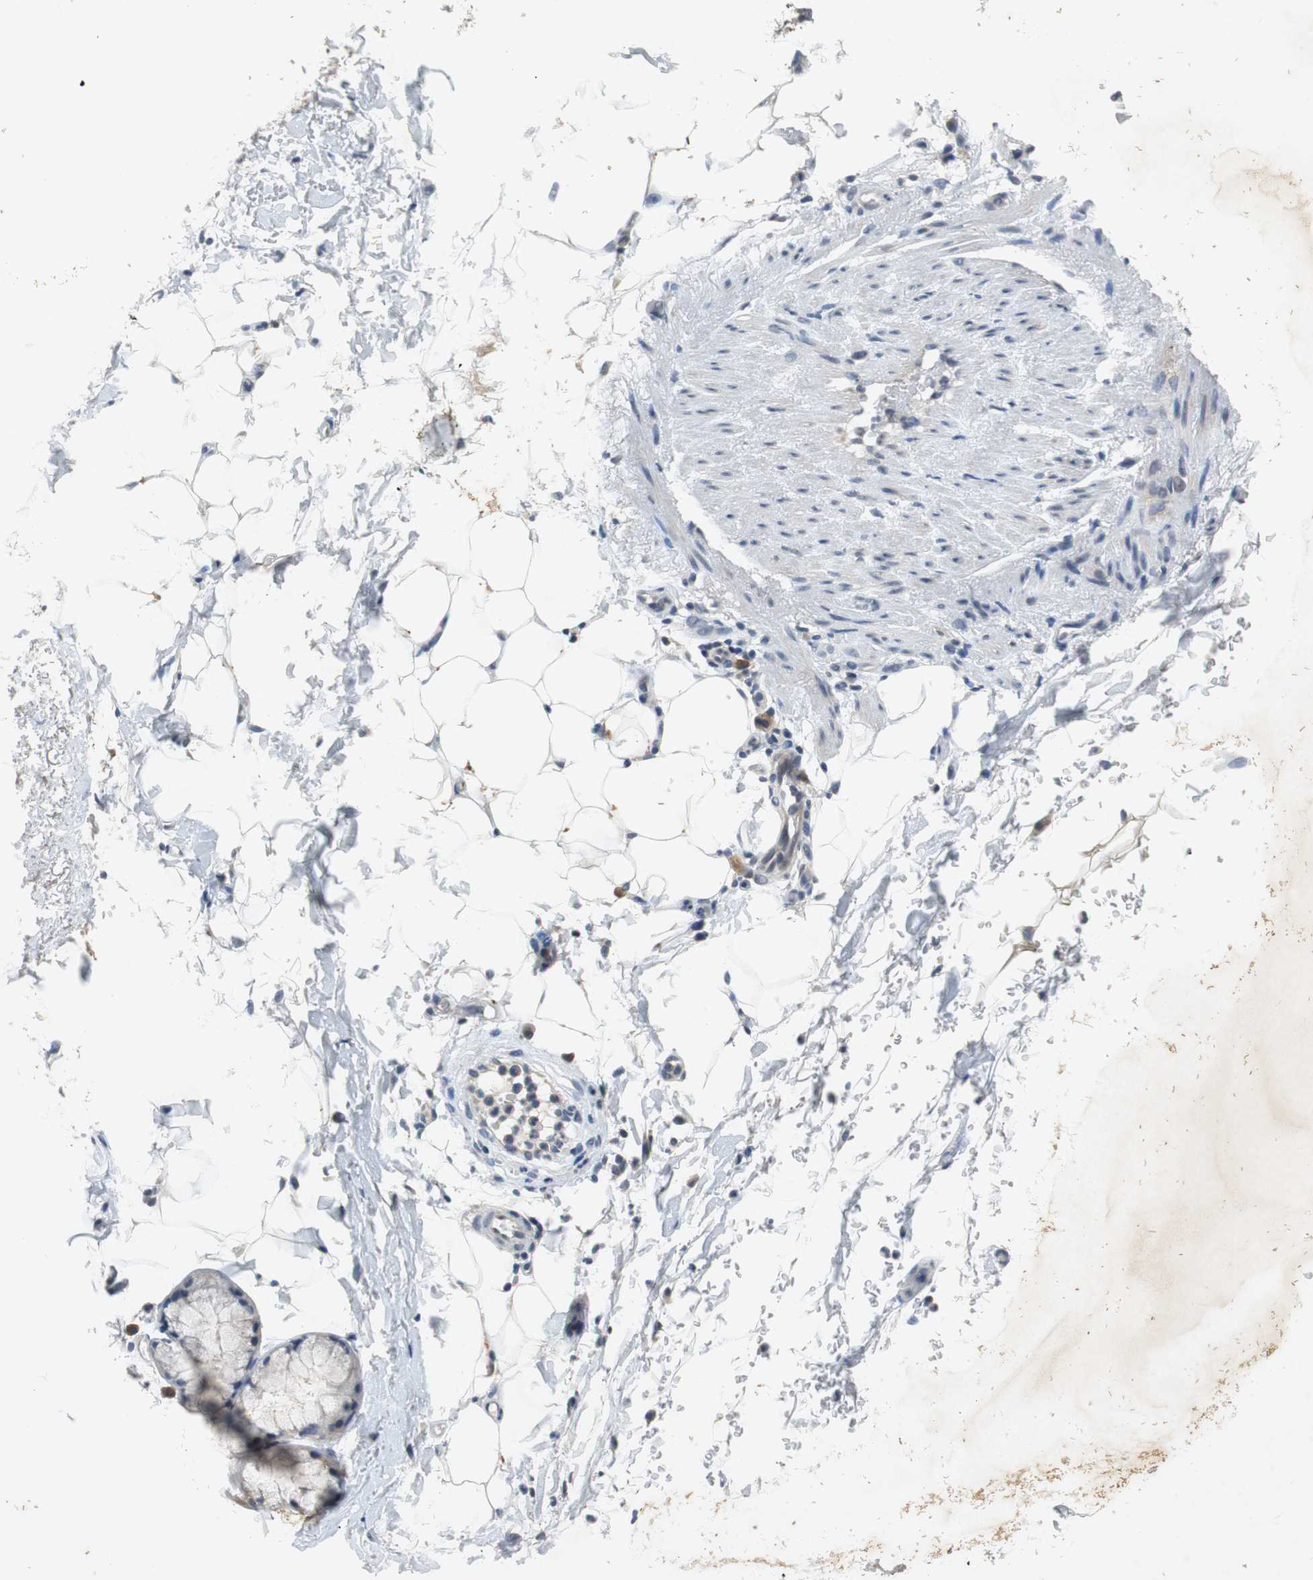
{"staining": {"intensity": "negative", "quantity": "none", "location": "none"}, "tissue": "adipose tissue", "cell_type": "Adipocytes", "image_type": "normal", "snomed": [{"axis": "morphology", "description": "Normal tissue, NOS"}, {"axis": "topography", "description": "Cartilage tissue"}, {"axis": "topography", "description": "Bronchus"}], "caption": "This is an immunohistochemistry image of benign adipose tissue. There is no positivity in adipocytes.", "gene": "GLCCI1", "patient": {"sex": "female", "age": 73}}